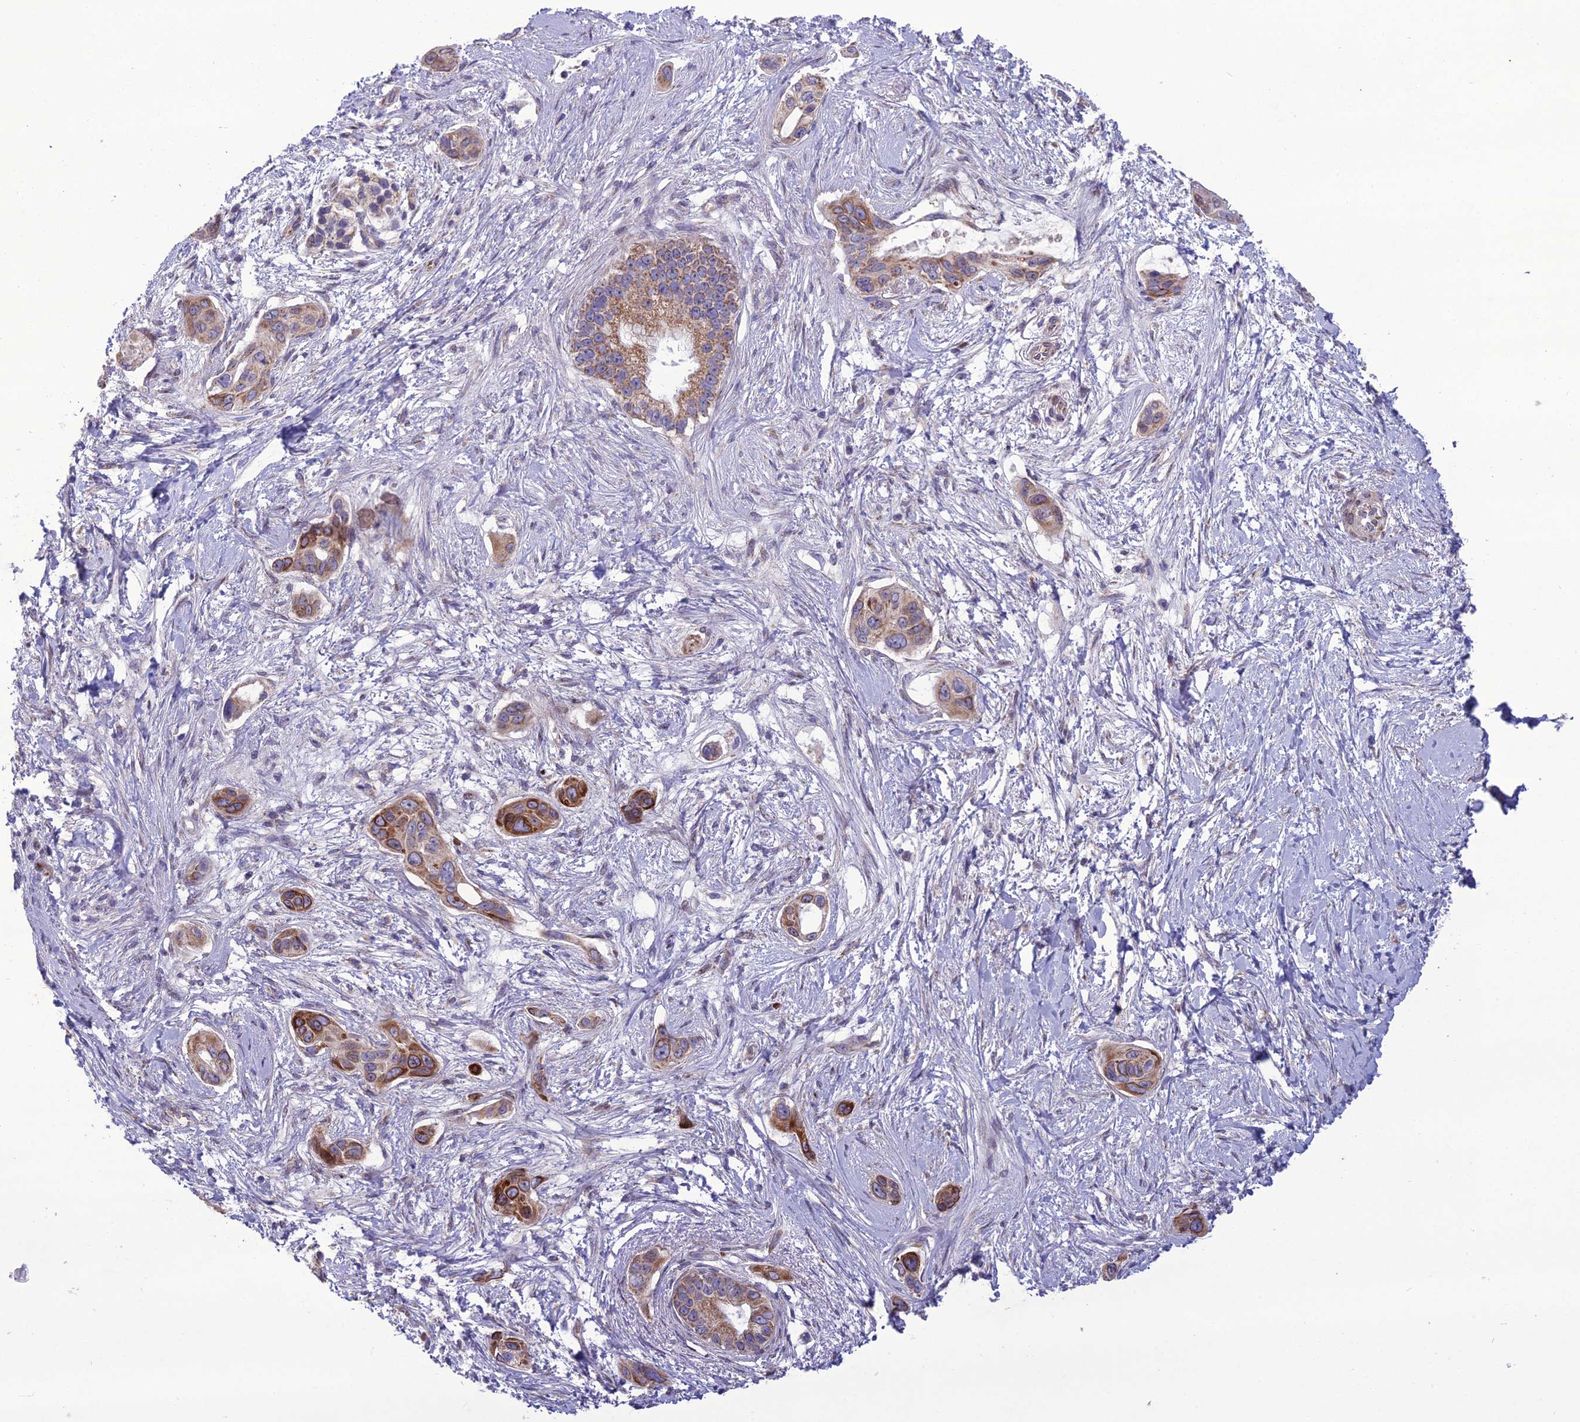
{"staining": {"intensity": "moderate", "quantity": ">75%", "location": "cytoplasmic/membranous"}, "tissue": "pancreatic cancer", "cell_type": "Tumor cells", "image_type": "cancer", "snomed": [{"axis": "morphology", "description": "Adenocarcinoma, NOS"}, {"axis": "topography", "description": "Pancreas"}], "caption": "Immunohistochemical staining of pancreatic cancer exhibits moderate cytoplasmic/membranous protein staining in about >75% of tumor cells.", "gene": "NODAL", "patient": {"sex": "male", "age": 72}}